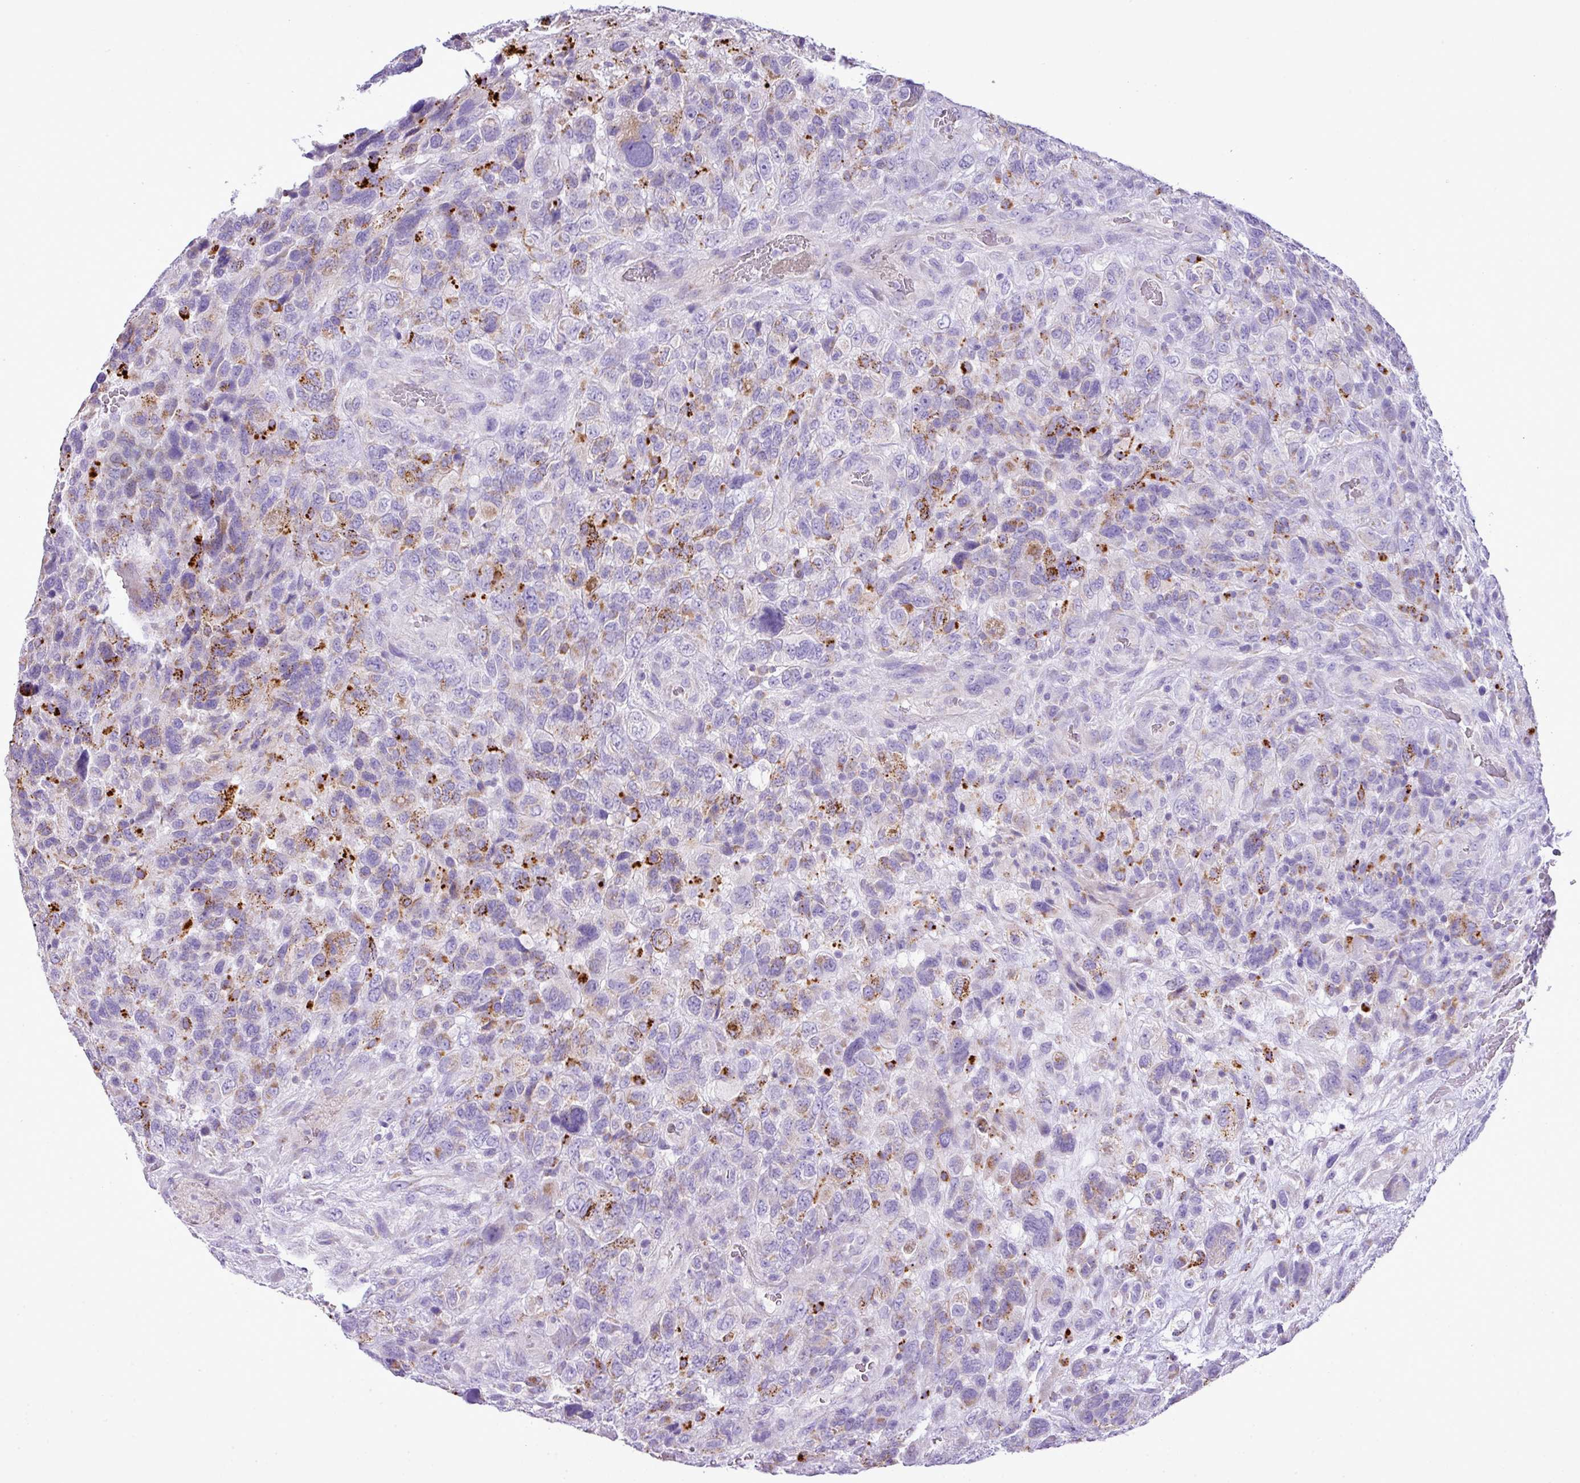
{"staining": {"intensity": "strong", "quantity": "<25%", "location": "cytoplasmic/membranous"}, "tissue": "glioma", "cell_type": "Tumor cells", "image_type": "cancer", "snomed": [{"axis": "morphology", "description": "Glioma, malignant, High grade"}, {"axis": "topography", "description": "Brain"}], "caption": "This histopathology image exhibits immunohistochemistry staining of human glioma, with medium strong cytoplasmic/membranous positivity in approximately <25% of tumor cells.", "gene": "PGAP4", "patient": {"sex": "male", "age": 61}}